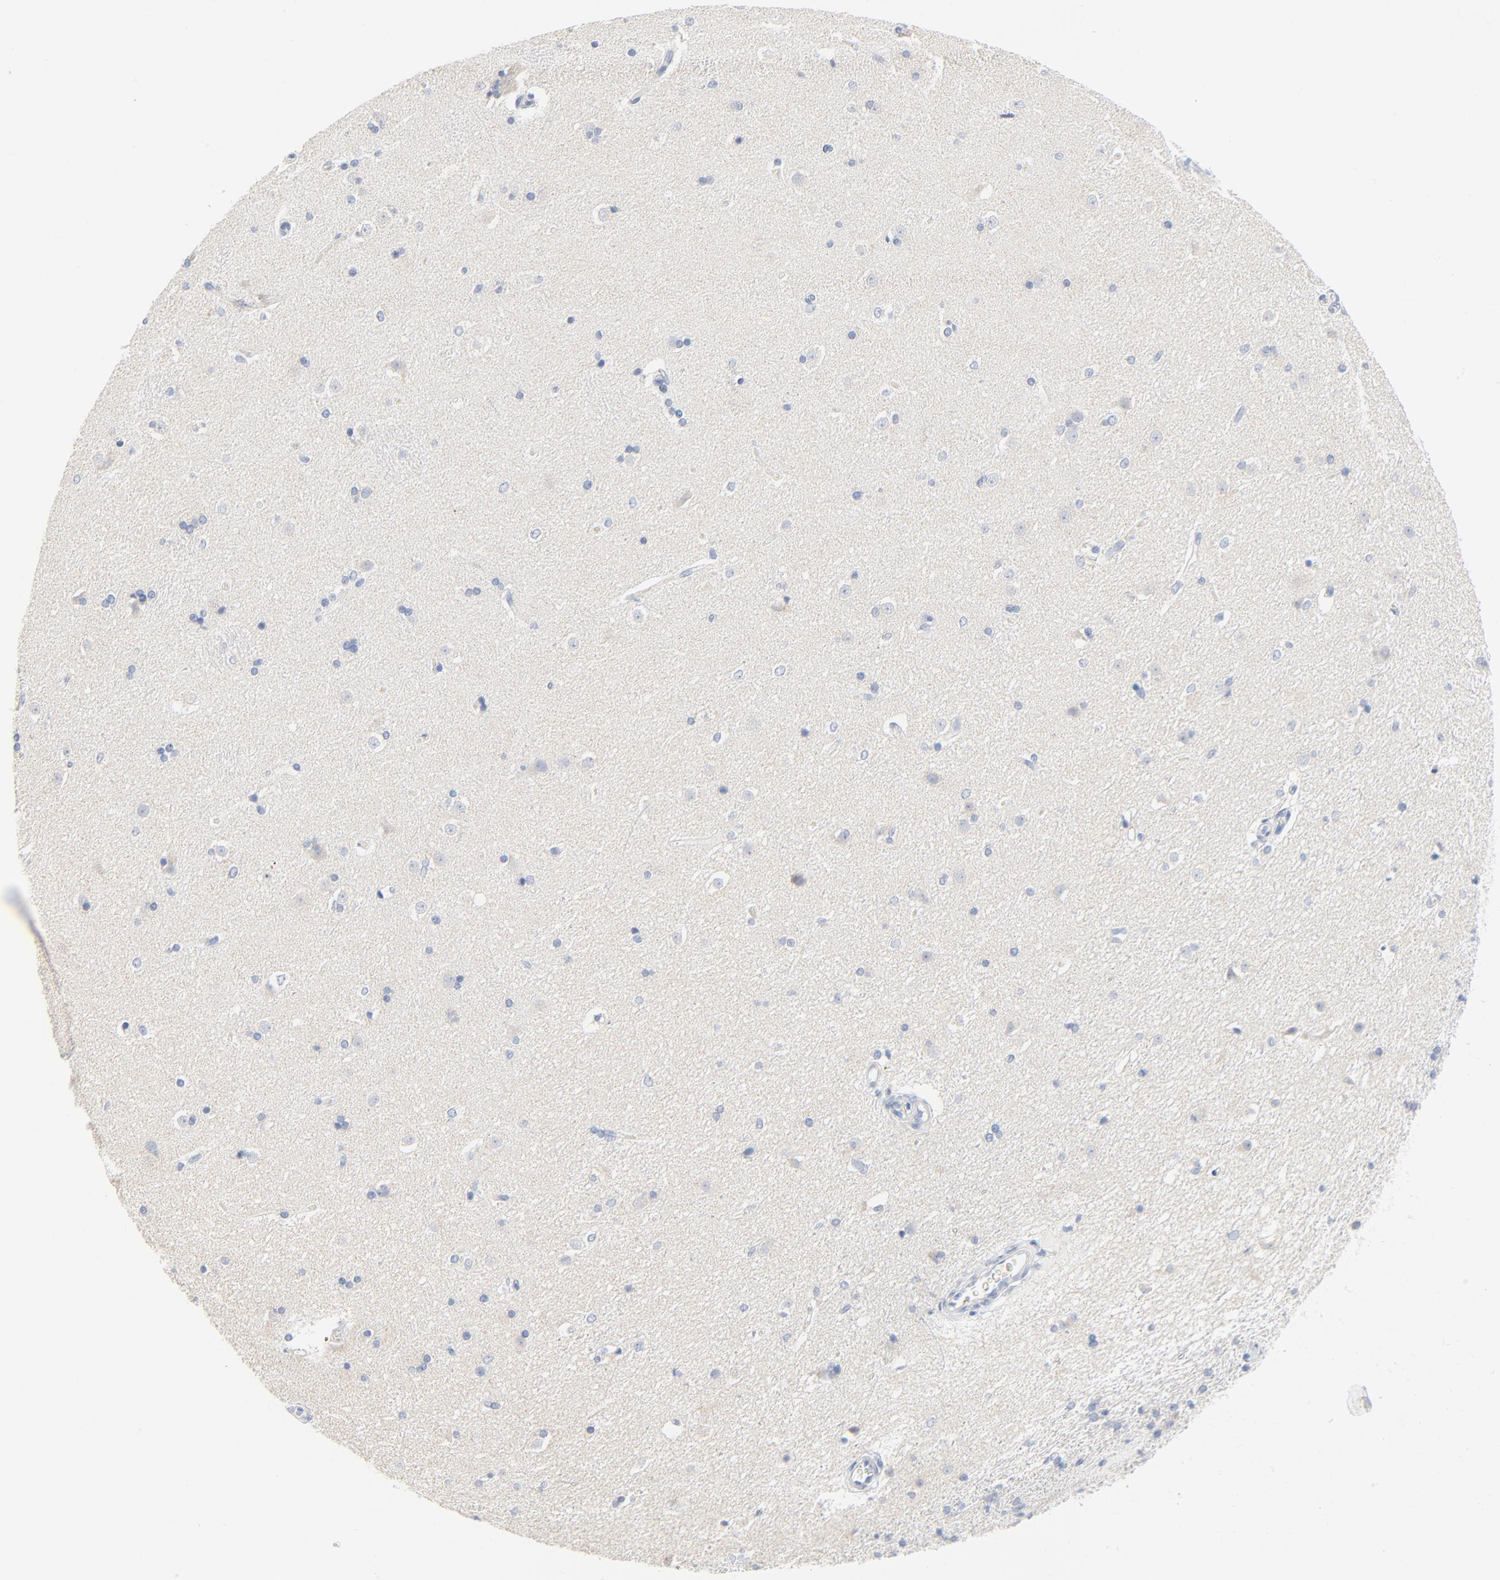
{"staining": {"intensity": "negative", "quantity": "none", "location": "none"}, "tissue": "caudate", "cell_type": "Glial cells", "image_type": "normal", "snomed": [{"axis": "morphology", "description": "Normal tissue, NOS"}, {"axis": "topography", "description": "Lateral ventricle wall"}], "caption": "Unremarkable caudate was stained to show a protein in brown. There is no significant positivity in glial cells. (DAB immunohistochemistry visualized using brightfield microscopy, high magnification).", "gene": "GZMB", "patient": {"sex": "female", "age": 19}}